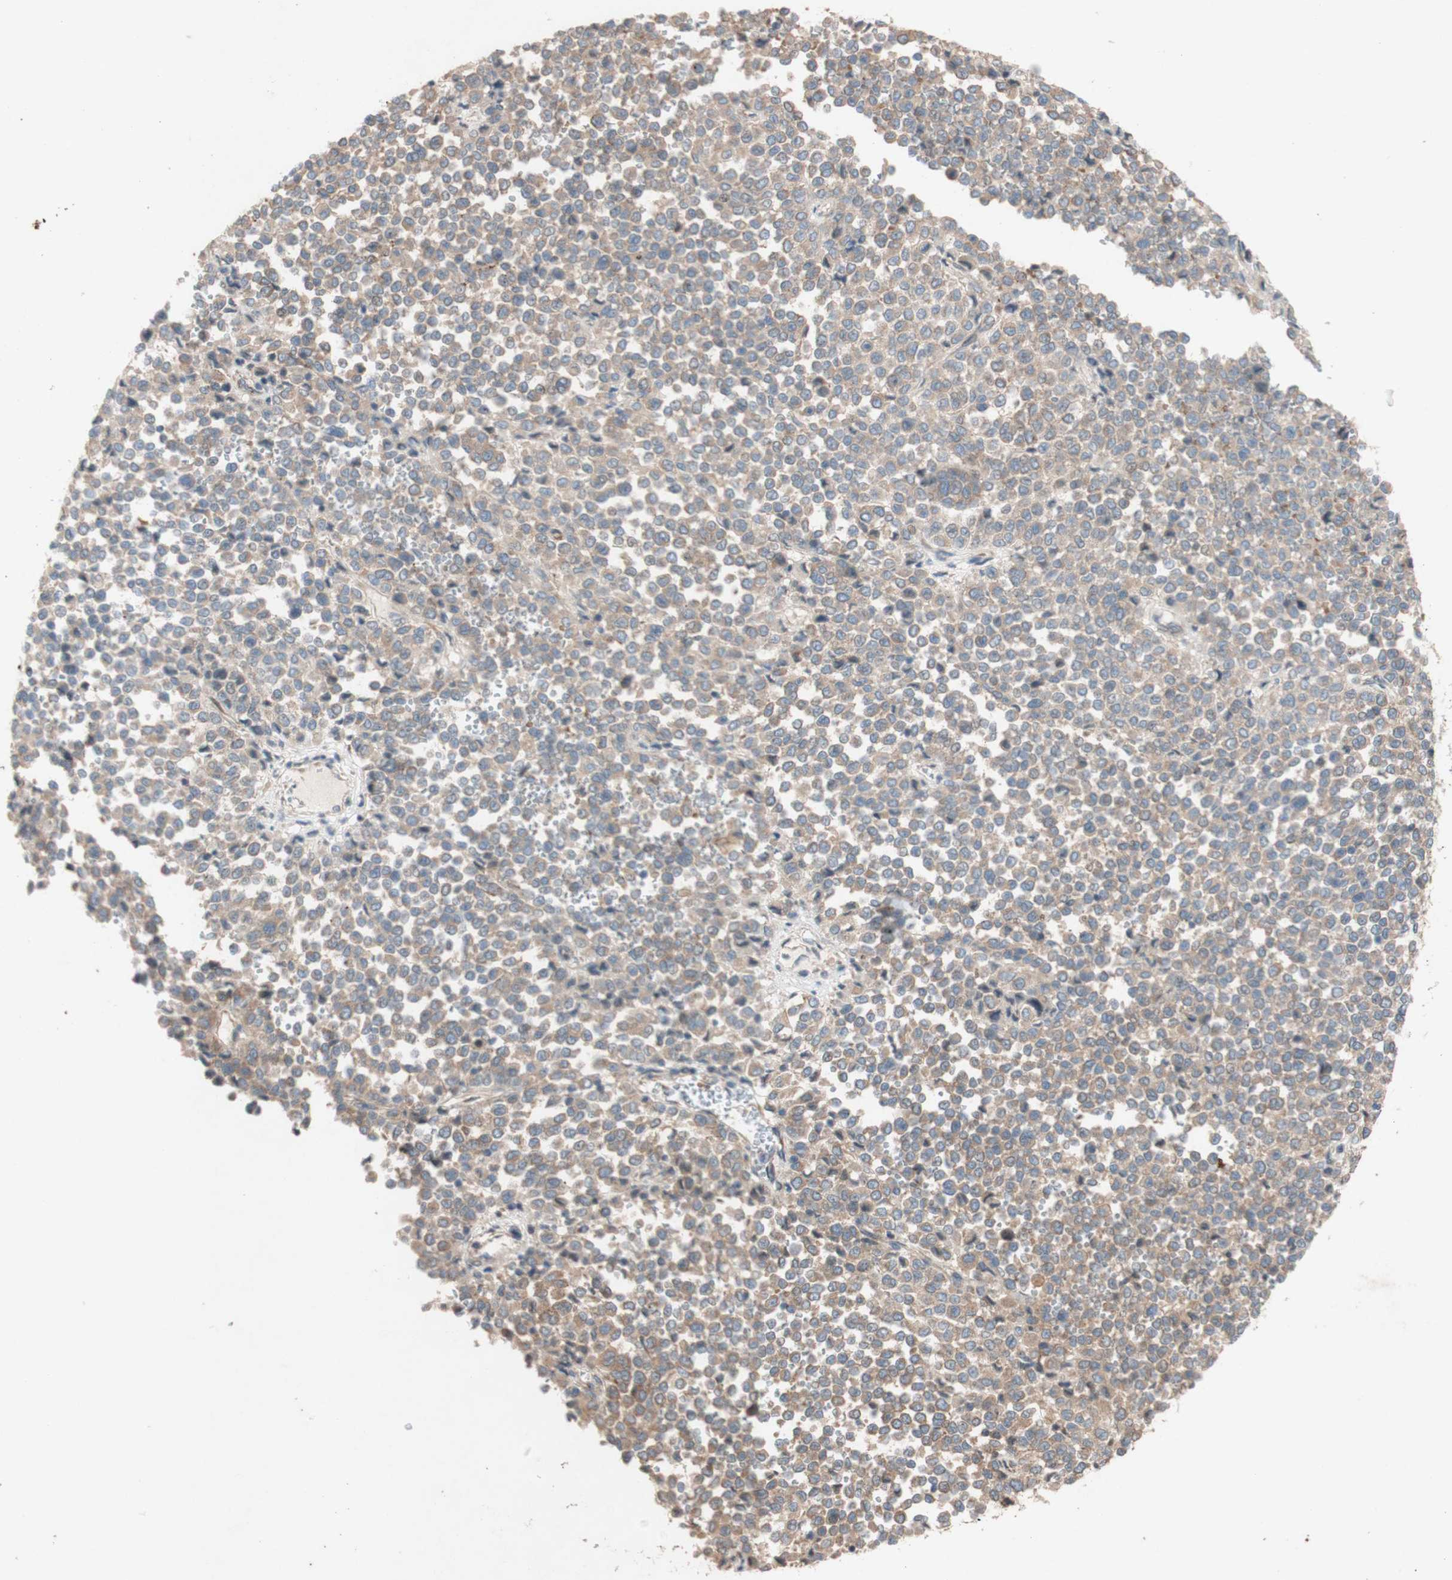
{"staining": {"intensity": "weak", "quantity": ">75%", "location": "cytoplasmic/membranous"}, "tissue": "melanoma", "cell_type": "Tumor cells", "image_type": "cancer", "snomed": [{"axis": "morphology", "description": "Malignant melanoma, Metastatic site"}, {"axis": "topography", "description": "Pancreas"}], "caption": "Immunohistochemical staining of melanoma shows low levels of weak cytoplasmic/membranous protein positivity in approximately >75% of tumor cells. The staining was performed using DAB (3,3'-diaminobenzidine), with brown indicating positive protein expression. Nuclei are stained blue with hematoxylin.", "gene": "TST", "patient": {"sex": "female", "age": 30}}